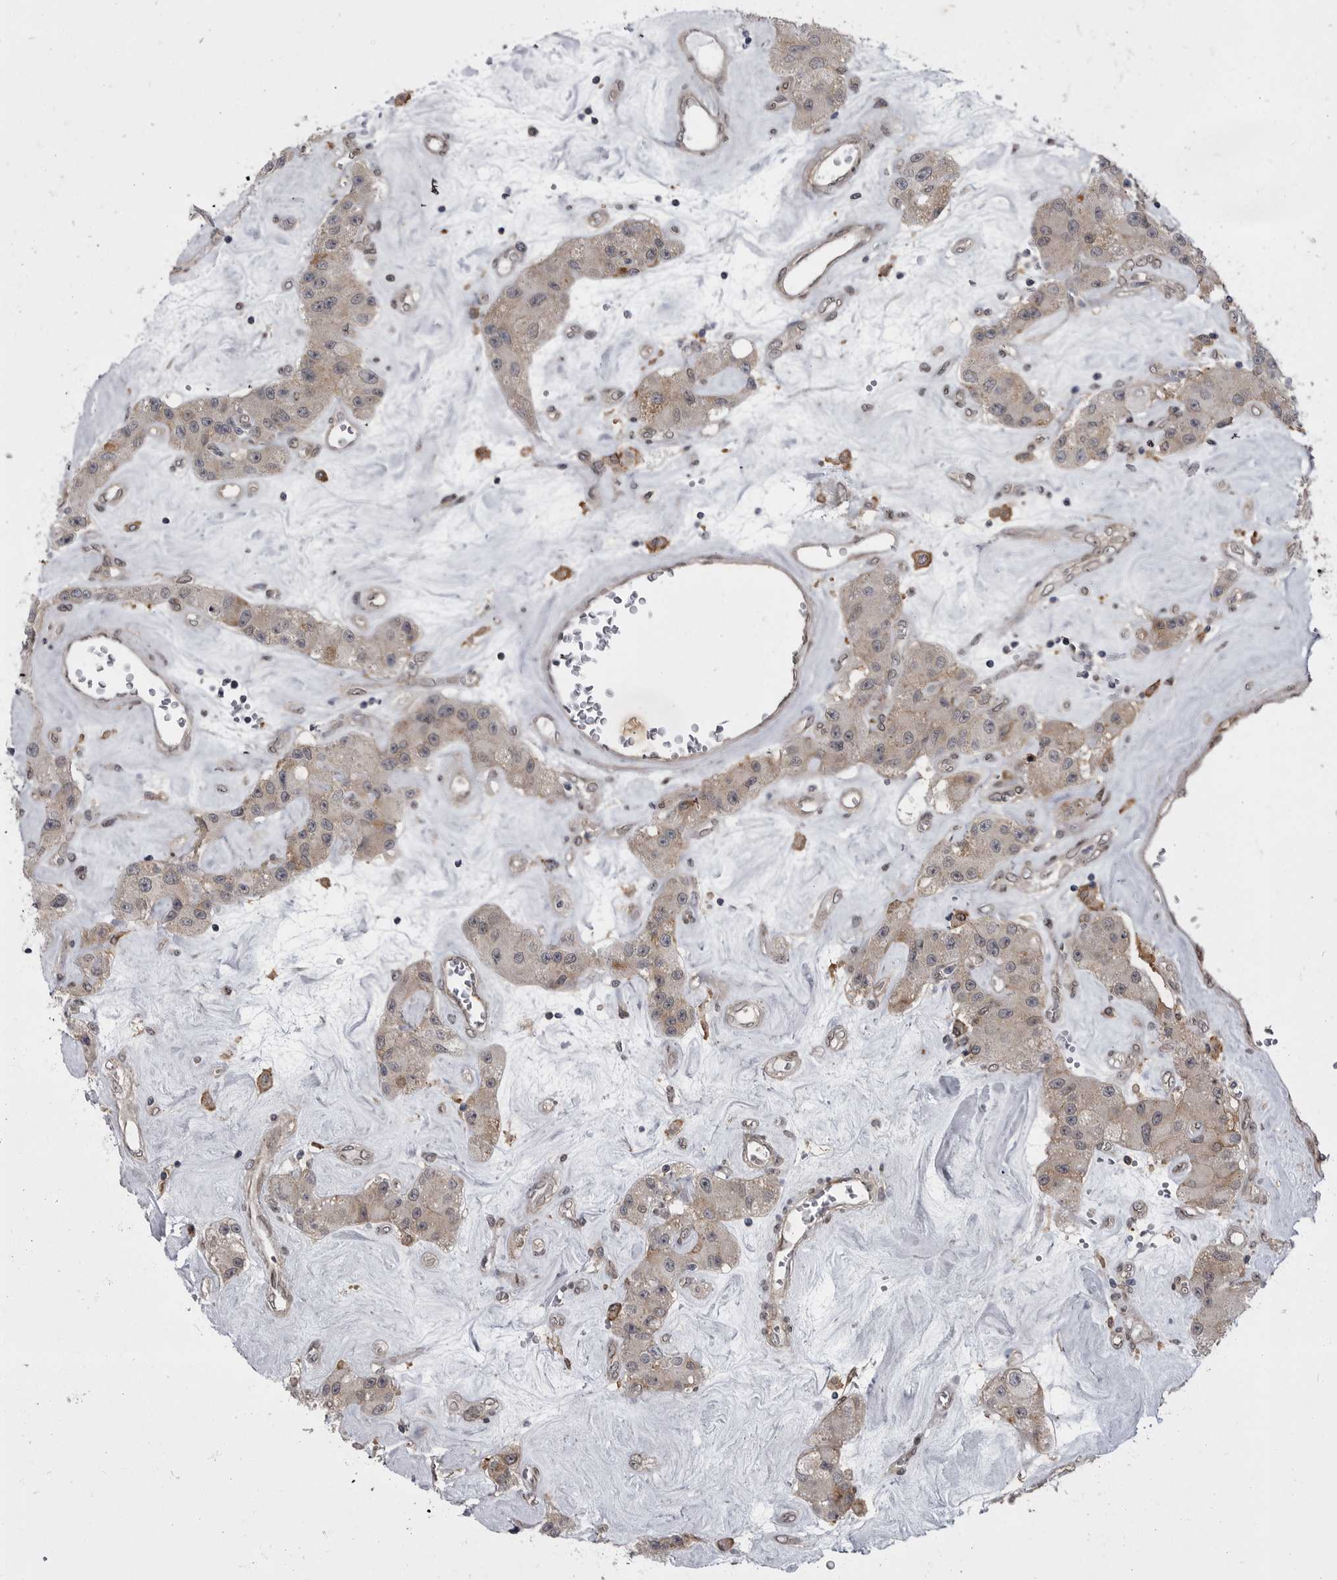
{"staining": {"intensity": "weak", "quantity": ">75%", "location": "cytoplasmic/membranous"}, "tissue": "carcinoid", "cell_type": "Tumor cells", "image_type": "cancer", "snomed": [{"axis": "morphology", "description": "Carcinoid, malignant, NOS"}, {"axis": "topography", "description": "Pancreas"}], "caption": "A histopathology image showing weak cytoplasmic/membranous staining in approximately >75% of tumor cells in carcinoid (malignant), as visualized by brown immunohistochemical staining.", "gene": "ABL1", "patient": {"sex": "male", "age": 41}}